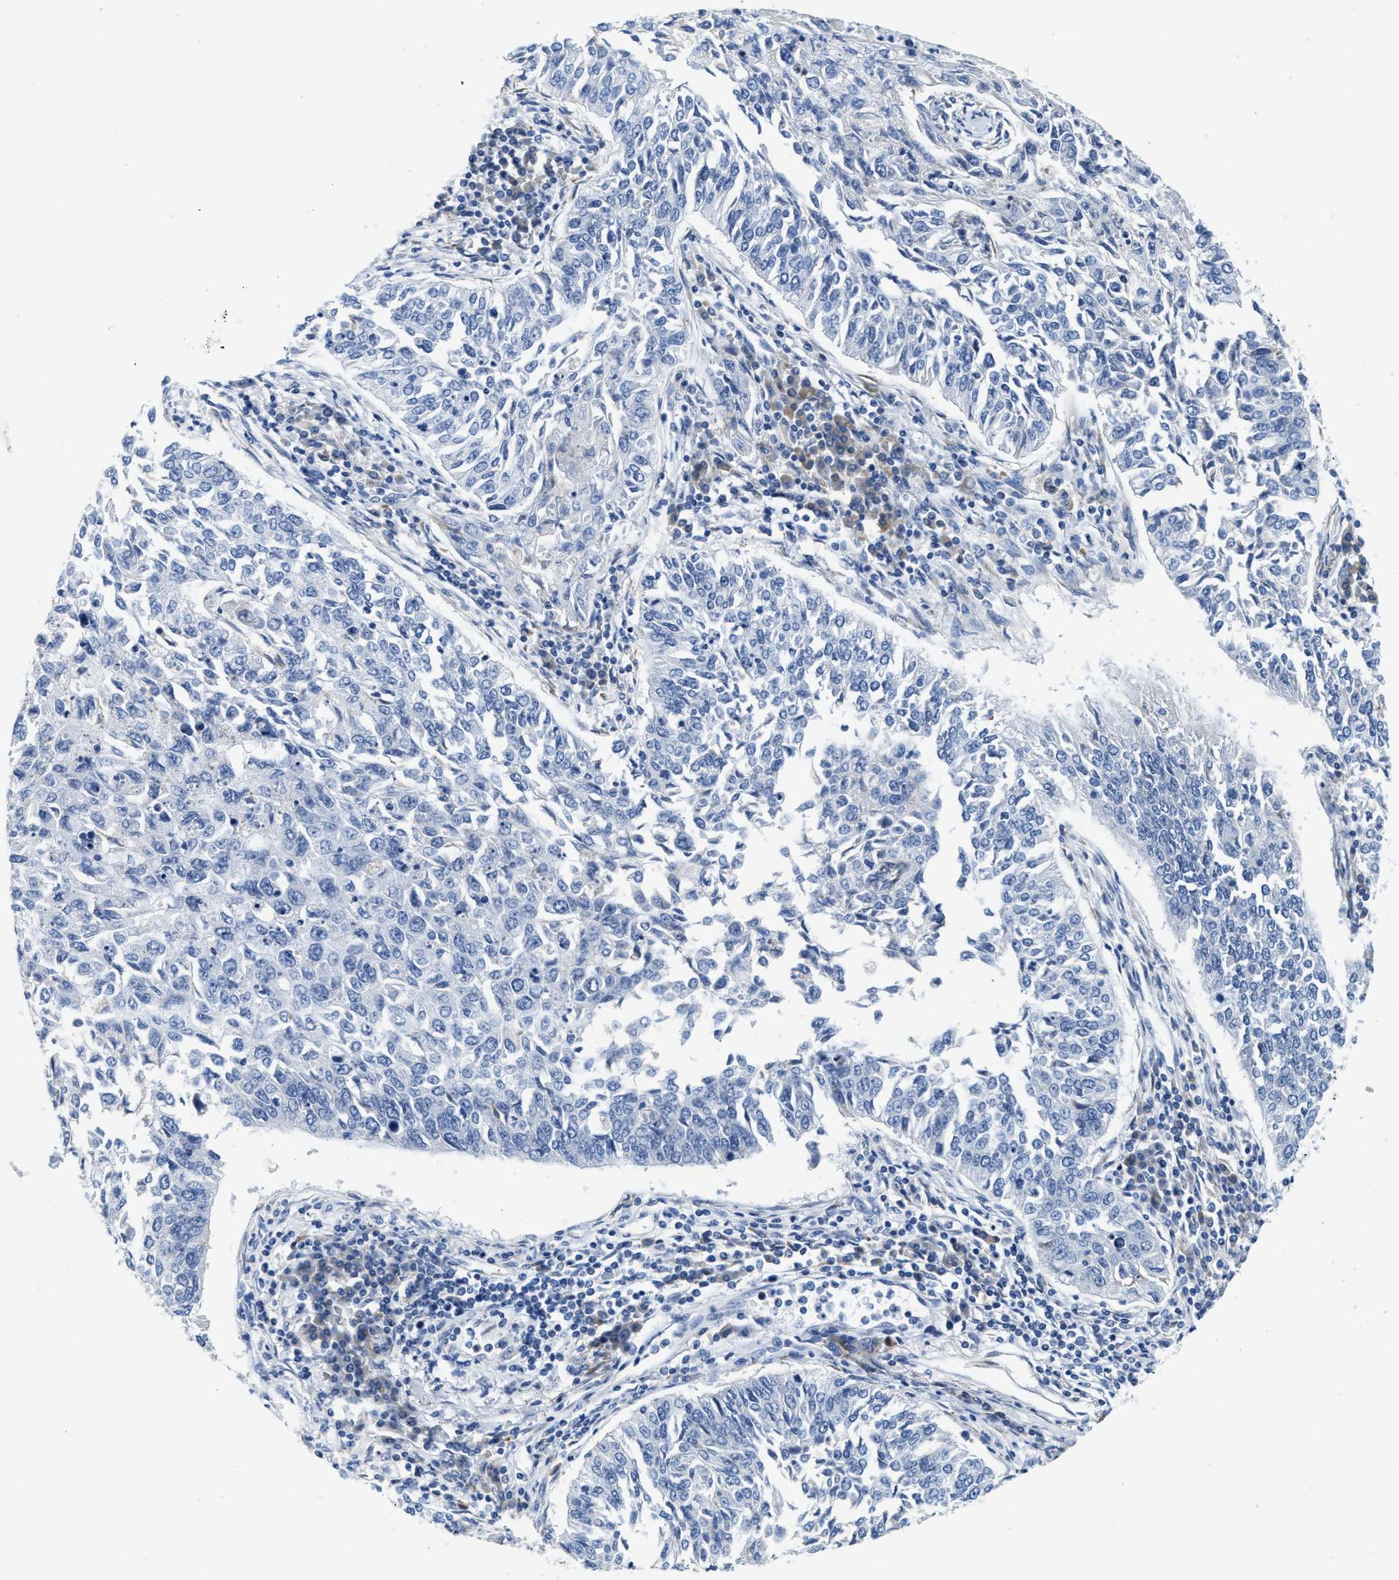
{"staining": {"intensity": "negative", "quantity": "none", "location": "none"}, "tissue": "lung cancer", "cell_type": "Tumor cells", "image_type": "cancer", "snomed": [{"axis": "morphology", "description": "Normal tissue, NOS"}, {"axis": "morphology", "description": "Squamous cell carcinoma, NOS"}, {"axis": "topography", "description": "Cartilage tissue"}, {"axis": "topography", "description": "Bronchus"}, {"axis": "topography", "description": "Lung"}], "caption": "Immunohistochemistry (IHC) photomicrograph of human squamous cell carcinoma (lung) stained for a protein (brown), which reveals no staining in tumor cells.", "gene": "ABCB11", "patient": {"sex": "female", "age": 49}}